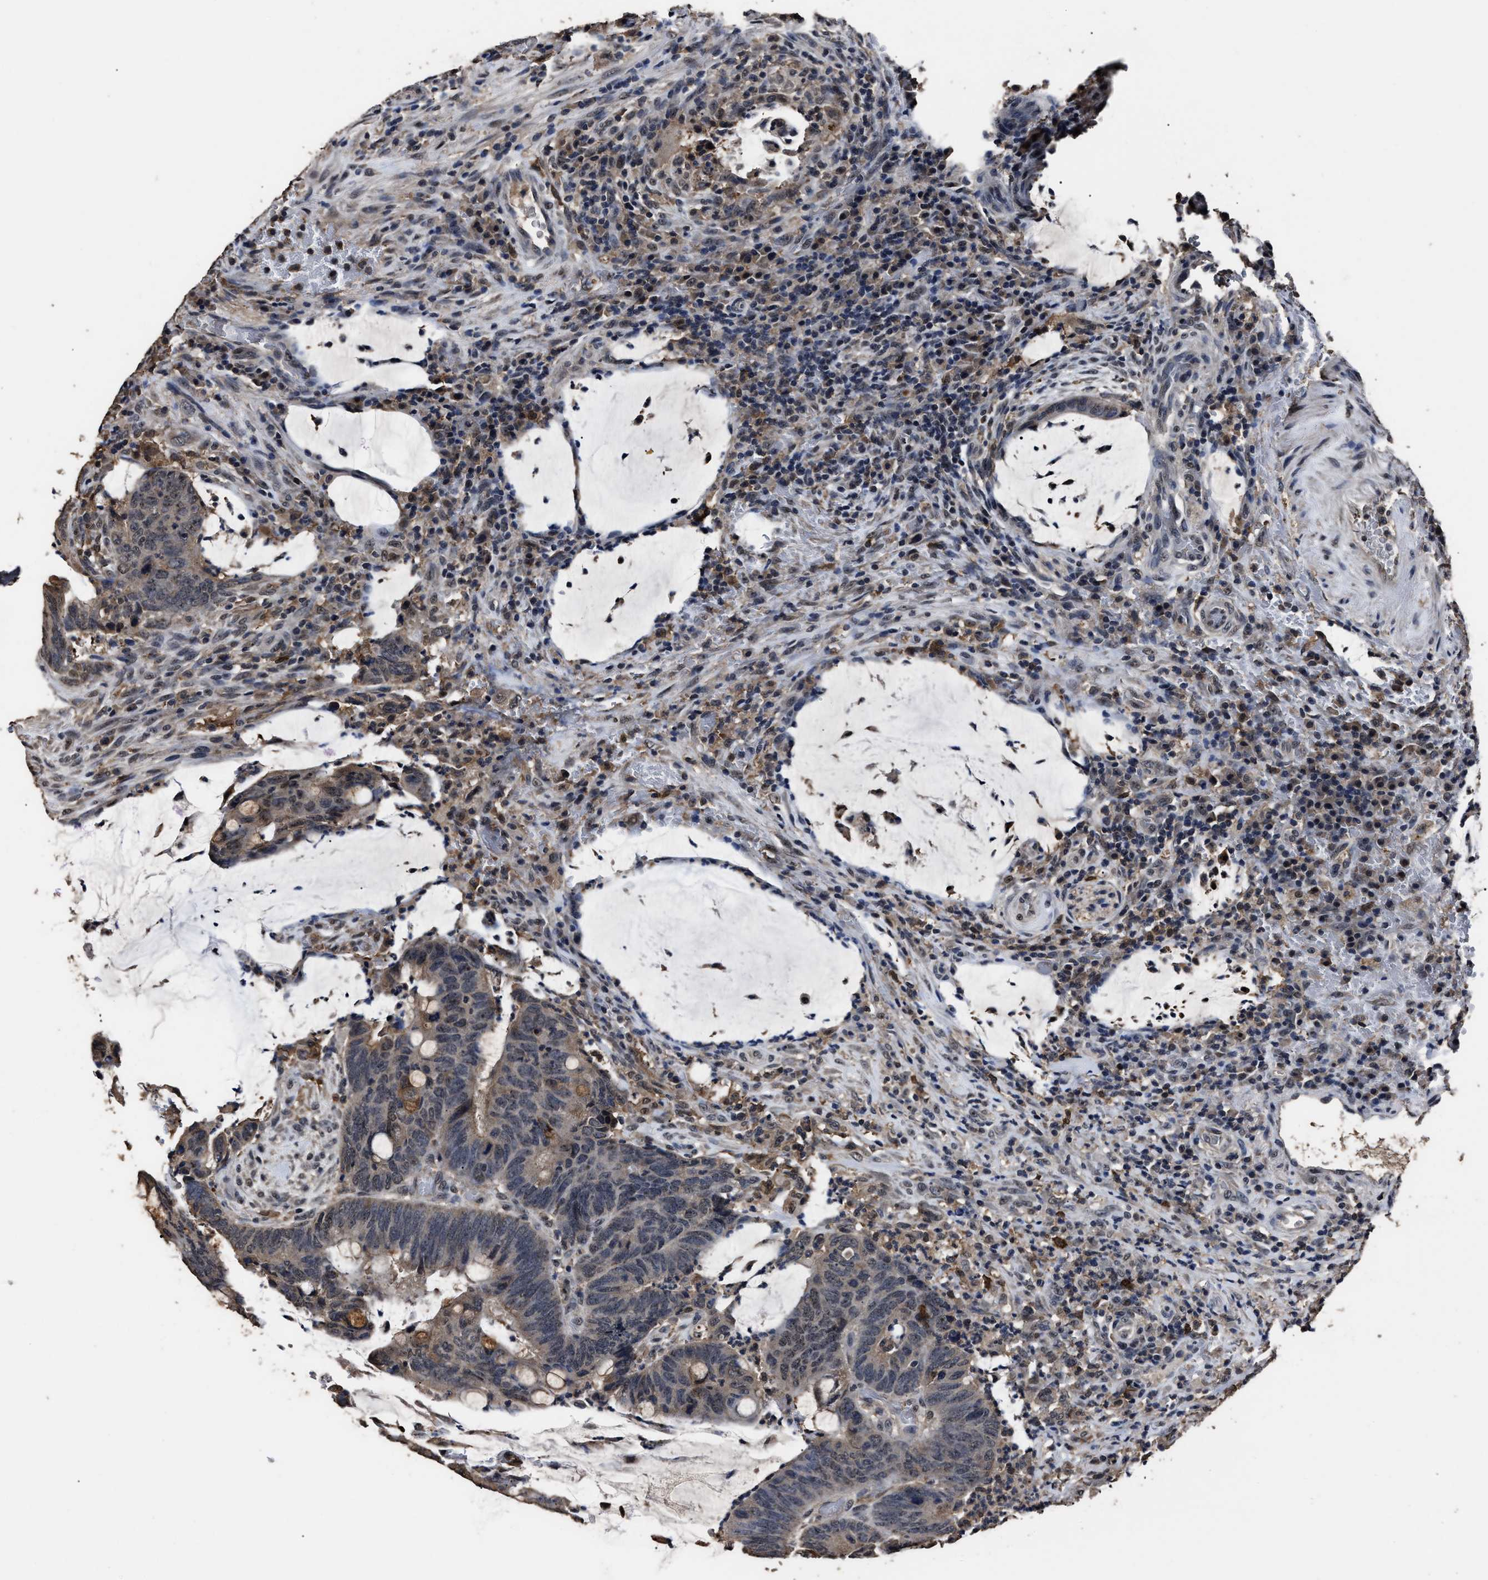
{"staining": {"intensity": "moderate", "quantity": "<25%", "location": "cytoplasmic/membranous,nuclear"}, "tissue": "colorectal cancer", "cell_type": "Tumor cells", "image_type": "cancer", "snomed": [{"axis": "morphology", "description": "Normal tissue, NOS"}, {"axis": "morphology", "description": "Adenocarcinoma, NOS"}, {"axis": "topography", "description": "Rectum"}, {"axis": "topography", "description": "Peripheral nerve tissue"}], "caption": "Human colorectal cancer stained with a brown dye exhibits moderate cytoplasmic/membranous and nuclear positive expression in approximately <25% of tumor cells.", "gene": "RSBN1L", "patient": {"sex": "male", "age": 92}}